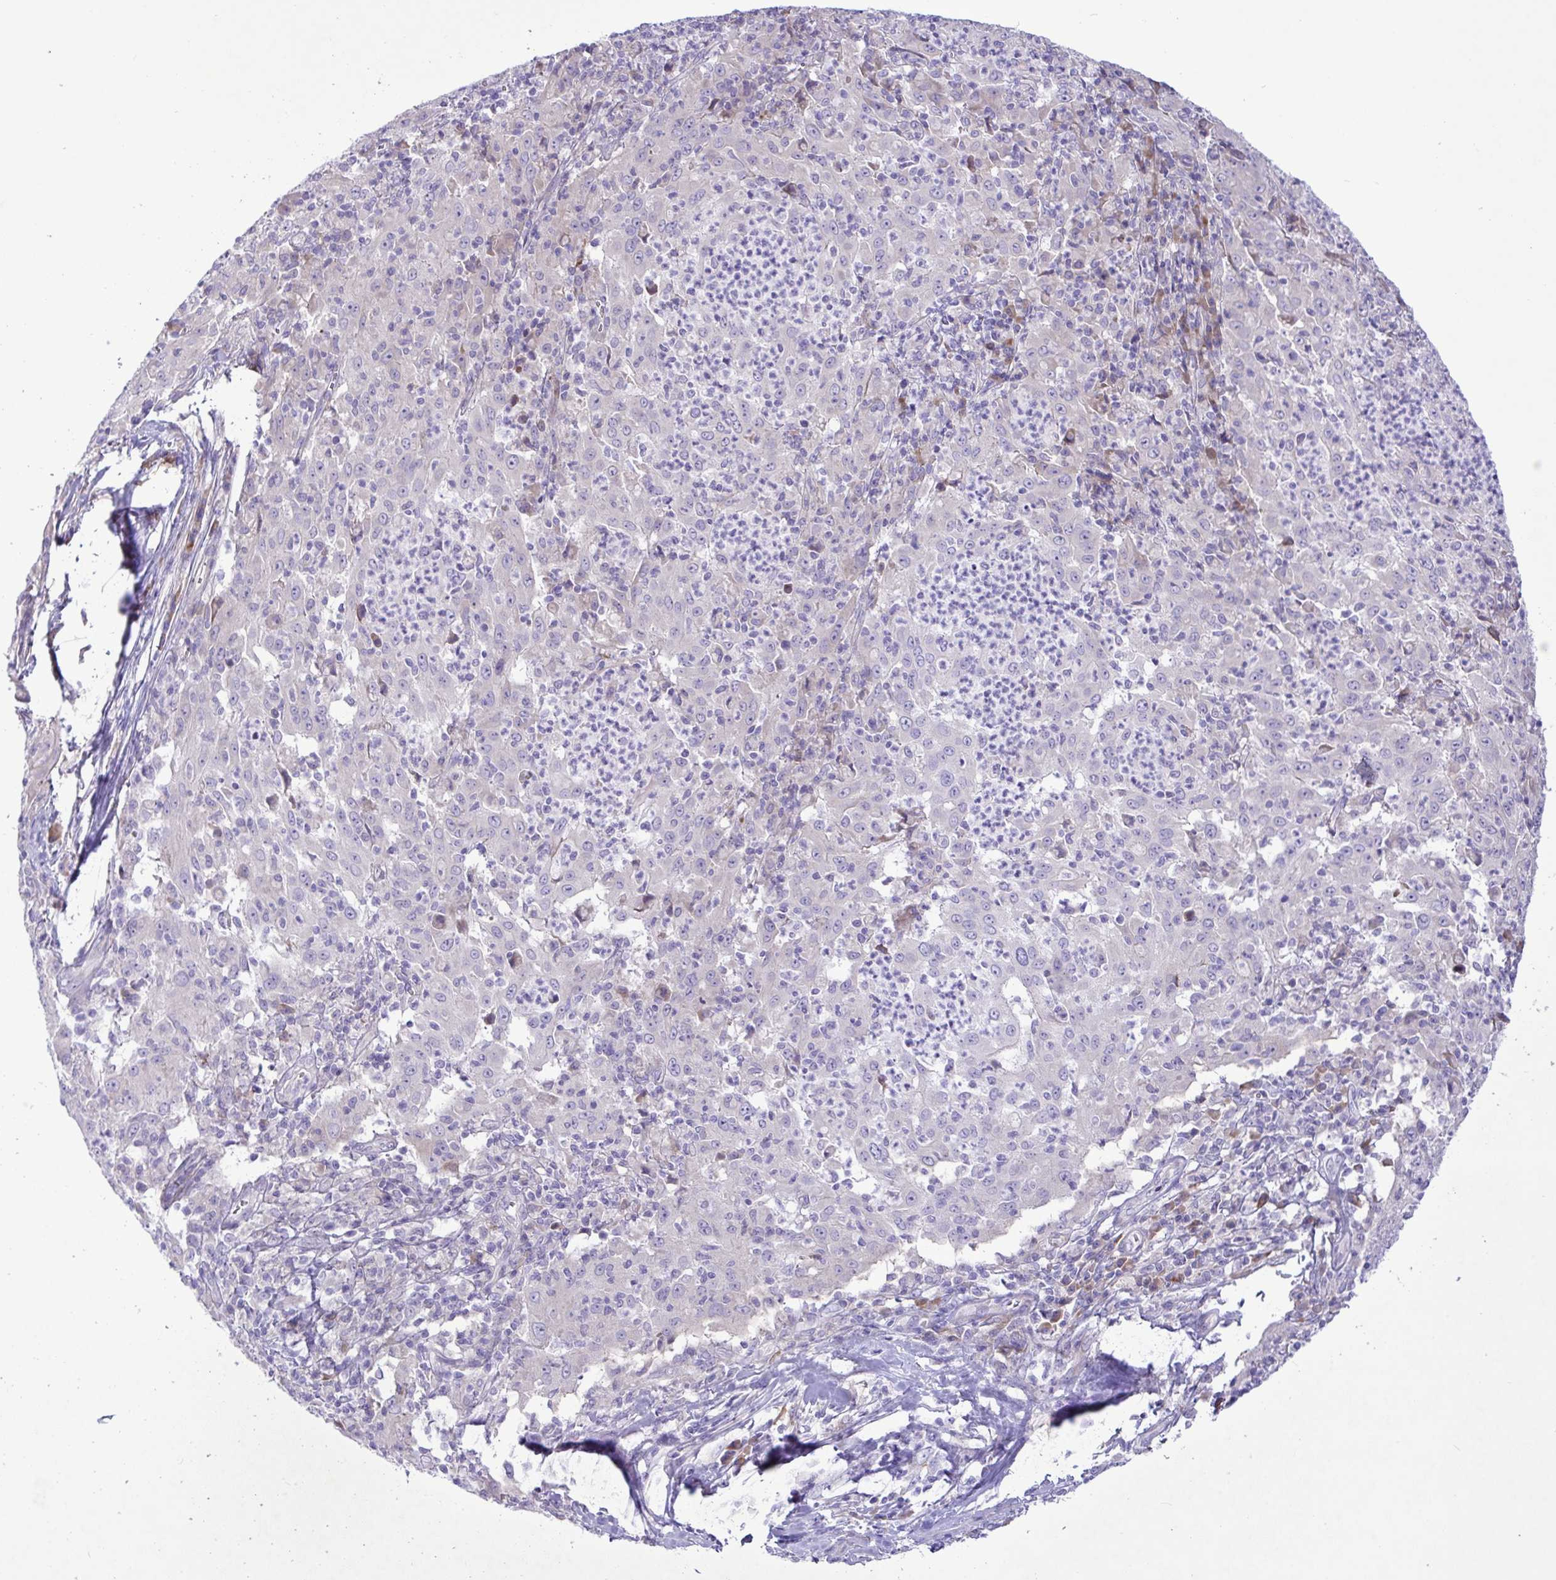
{"staining": {"intensity": "negative", "quantity": "none", "location": "none"}, "tissue": "pancreatic cancer", "cell_type": "Tumor cells", "image_type": "cancer", "snomed": [{"axis": "morphology", "description": "Adenocarcinoma, NOS"}, {"axis": "topography", "description": "Pancreas"}], "caption": "Image shows no protein positivity in tumor cells of pancreatic cancer (adenocarcinoma) tissue. (Immunohistochemistry (ihc), brightfield microscopy, high magnification).", "gene": "FAM86B1", "patient": {"sex": "male", "age": 63}}